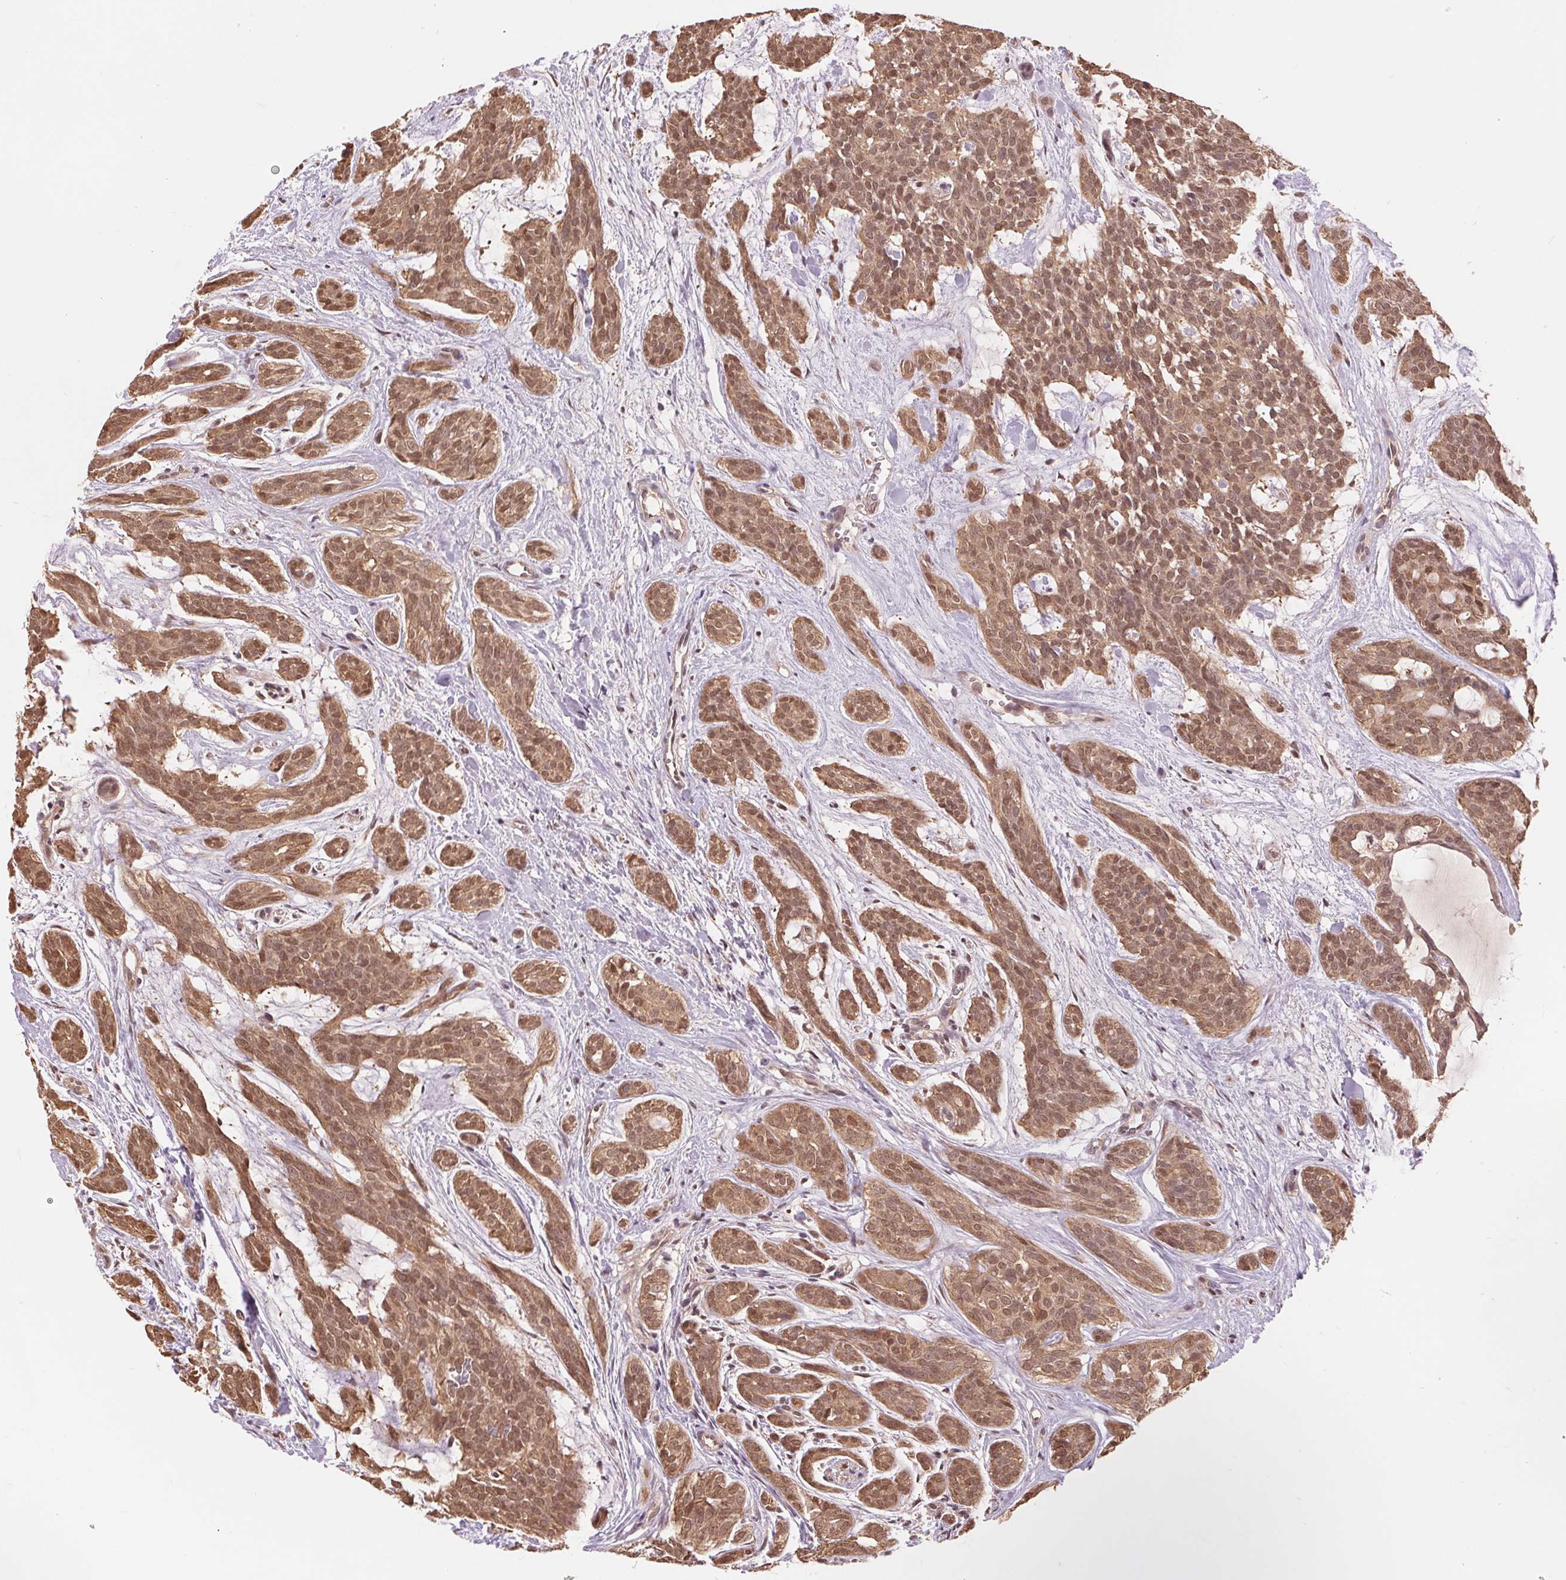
{"staining": {"intensity": "moderate", "quantity": ">75%", "location": "cytoplasmic/membranous,nuclear"}, "tissue": "head and neck cancer", "cell_type": "Tumor cells", "image_type": "cancer", "snomed": [{"axis": "morphology", "description": "Adenocarcinoma, NOS"}, {"axis": "topography", "description": "Head-Neck"}], "caption": "Moderate cytoplasmic/membranous and nuclear staining for a protein is identified in approximately >75% of tumor cells of head and neck cancer (adenocarcinoma) using immunohistochemistry (IHC).", "gene": "TMEM273", "patient": {"sex": "male", "age": 66}}